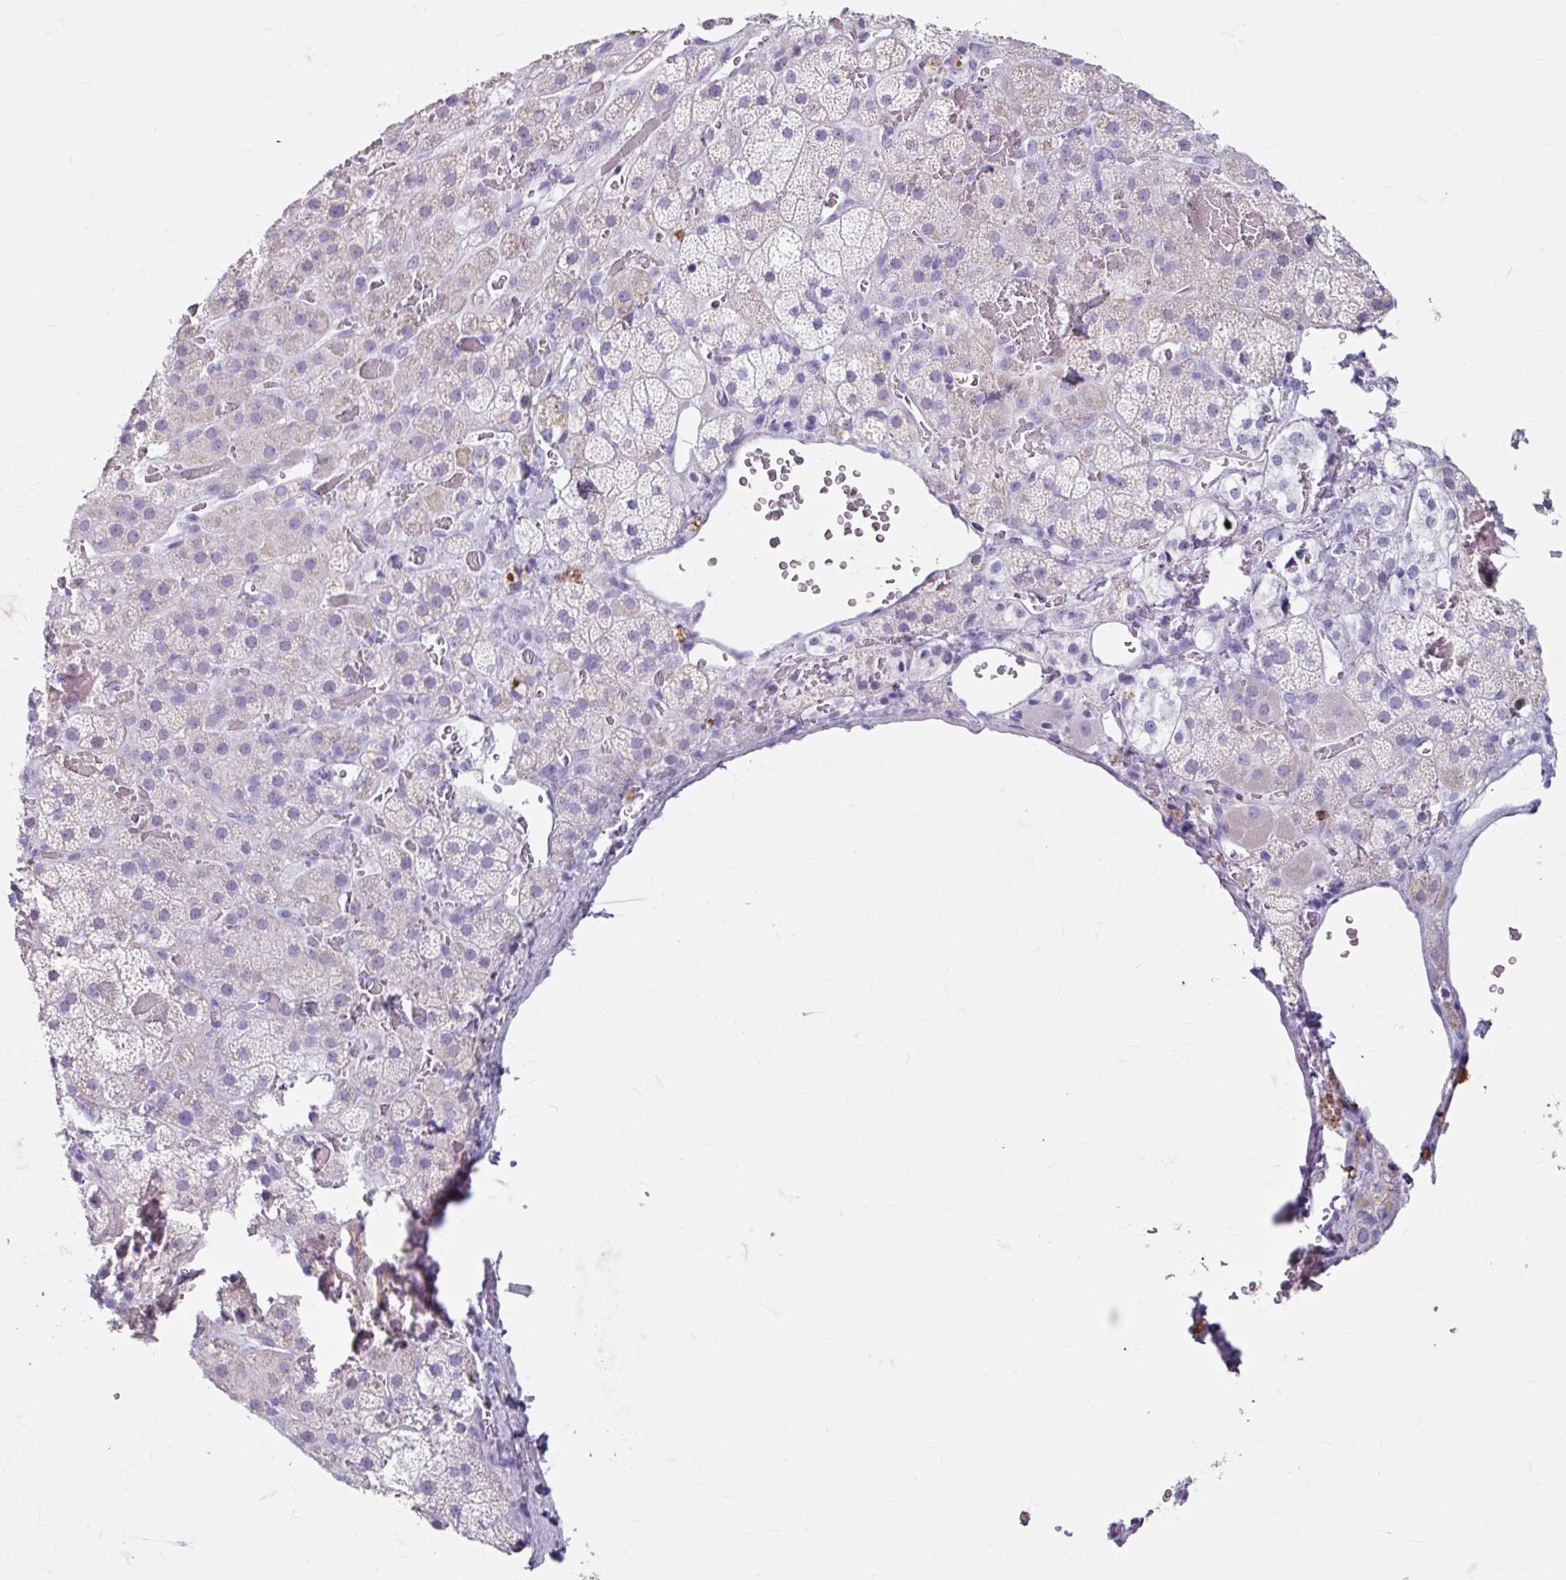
{"staining": {"intensity": "negative", "quantity": "none", "location": "none"}, "tissue": "adrenal gland", "cell_type": "Glandular cells", "image_type": "normal", "snomed": [{"axis": "morphology", "description": "Normal tissue, NOS"}, {"axis": "topography", "description": "Adrenal gland"}], "caption": "Immunohistochemical staining of unremarkable human adrenal gland exhibits no significant expression in glandular cells. The staining was performed using DAB to visualize the protein expression in brown, while the nuclei were stained in blue with hematoxylin (Magnification: 20x).", "gene": "ANKRD1", "patient": {"sex": "male", "age": 57}}